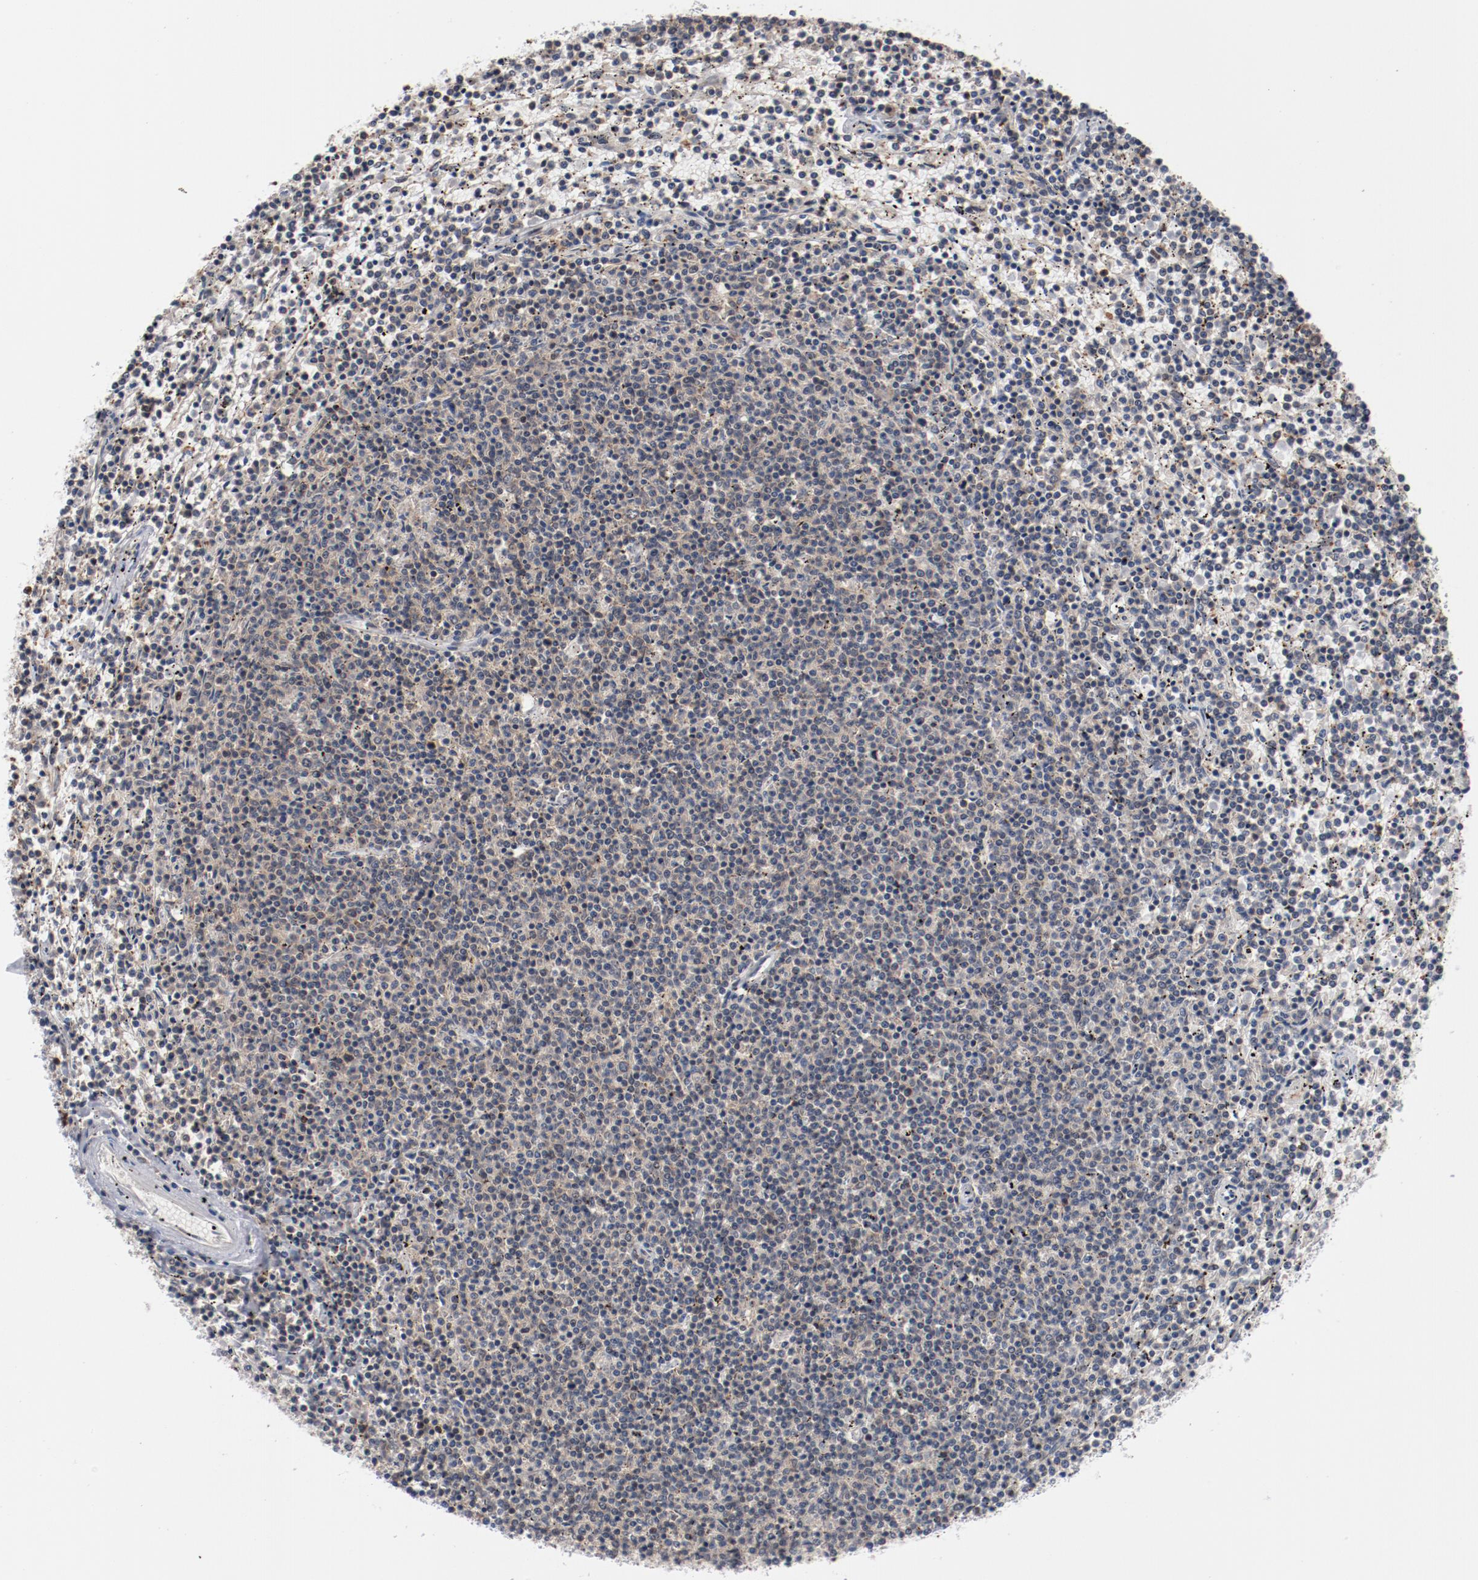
{"staining": {"intensity": "weak", "quantity": "25%-75%", "location": "cytoplasmic/membranous,nuclear"}, "tissue": "lymphoma", "cell_type": "Tumor cells", "image_type": "cancer", "snomed": [{"axis": "morphology", "description": "Malignant lymphoma, non-Hodgkin's type, Low grade"}, {"axis": "topography", "description": "Spleen"}], "caption": "An immunohistochemistry (IHC) micrograph of tumor tissue is shown. Protein staining in brown shows weak cytoplasmic/membranous and nuclear positivity in low-grade malignant lymphoma, non-Hodgkin's type within tumor cells.", "gene": "BUB3", "patient": {"sex": "female", "age": 50}}